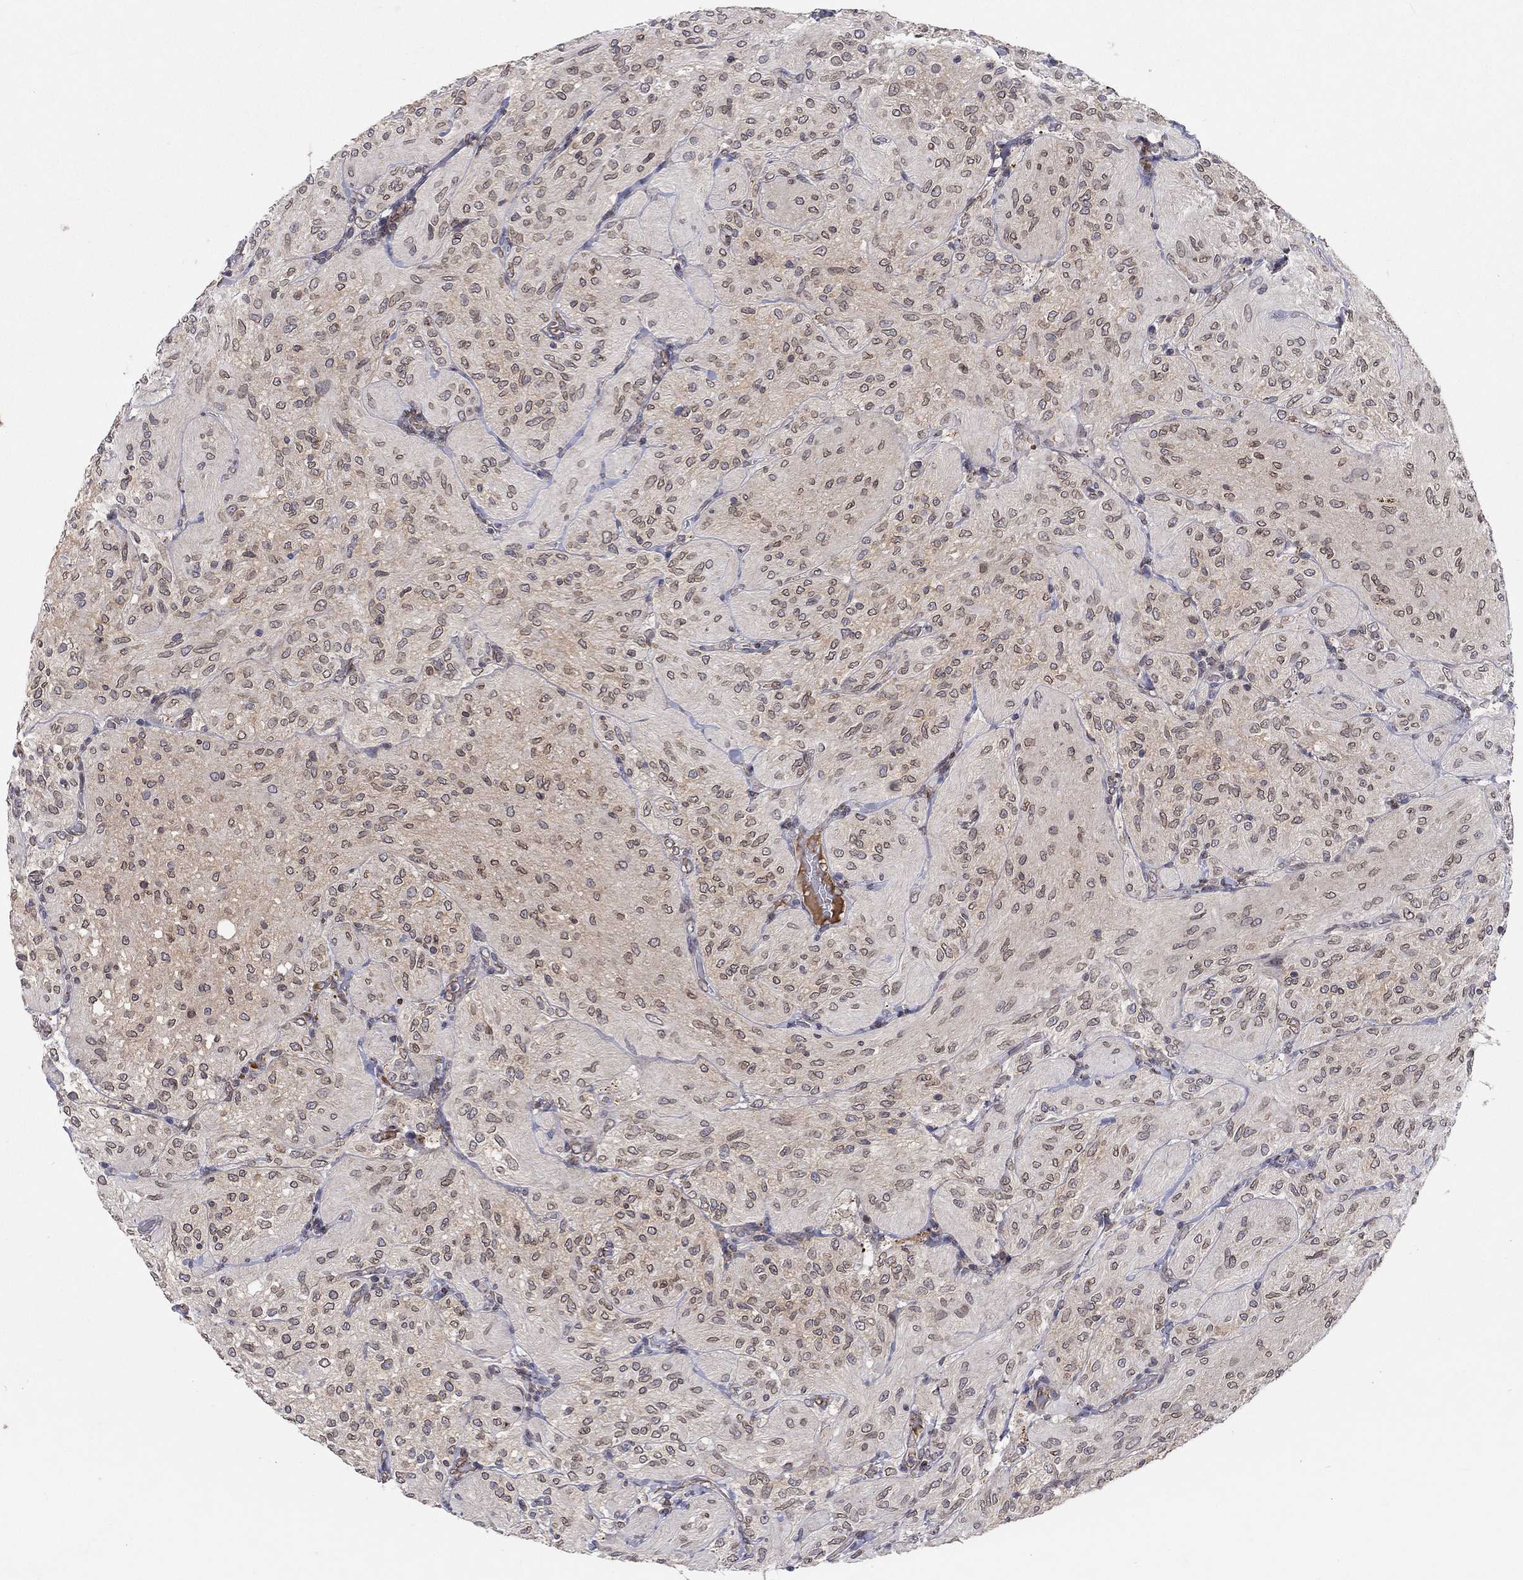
{"staining": {"intensity": "moderate", "quantity": "<25%", "location": "nuclear"}, "tissue": "glioma", "cell_type": "Tumor cells", "image_type": "cancer", "snomed": [{"axis": "morphology", "description": "Glioma, malignant, Low grade"}, {"axis": "topography", "description": "Brain"}], "caption": "DAB (3,3'-diaminobenzidine) immunohistochemical staining of human malignant glioma (low-grade) shows moderate nuclear protein expression in approximately <25% of tumor cells.", "gene": "CETN3", "patient": {"sex": "male", "age": 3}}